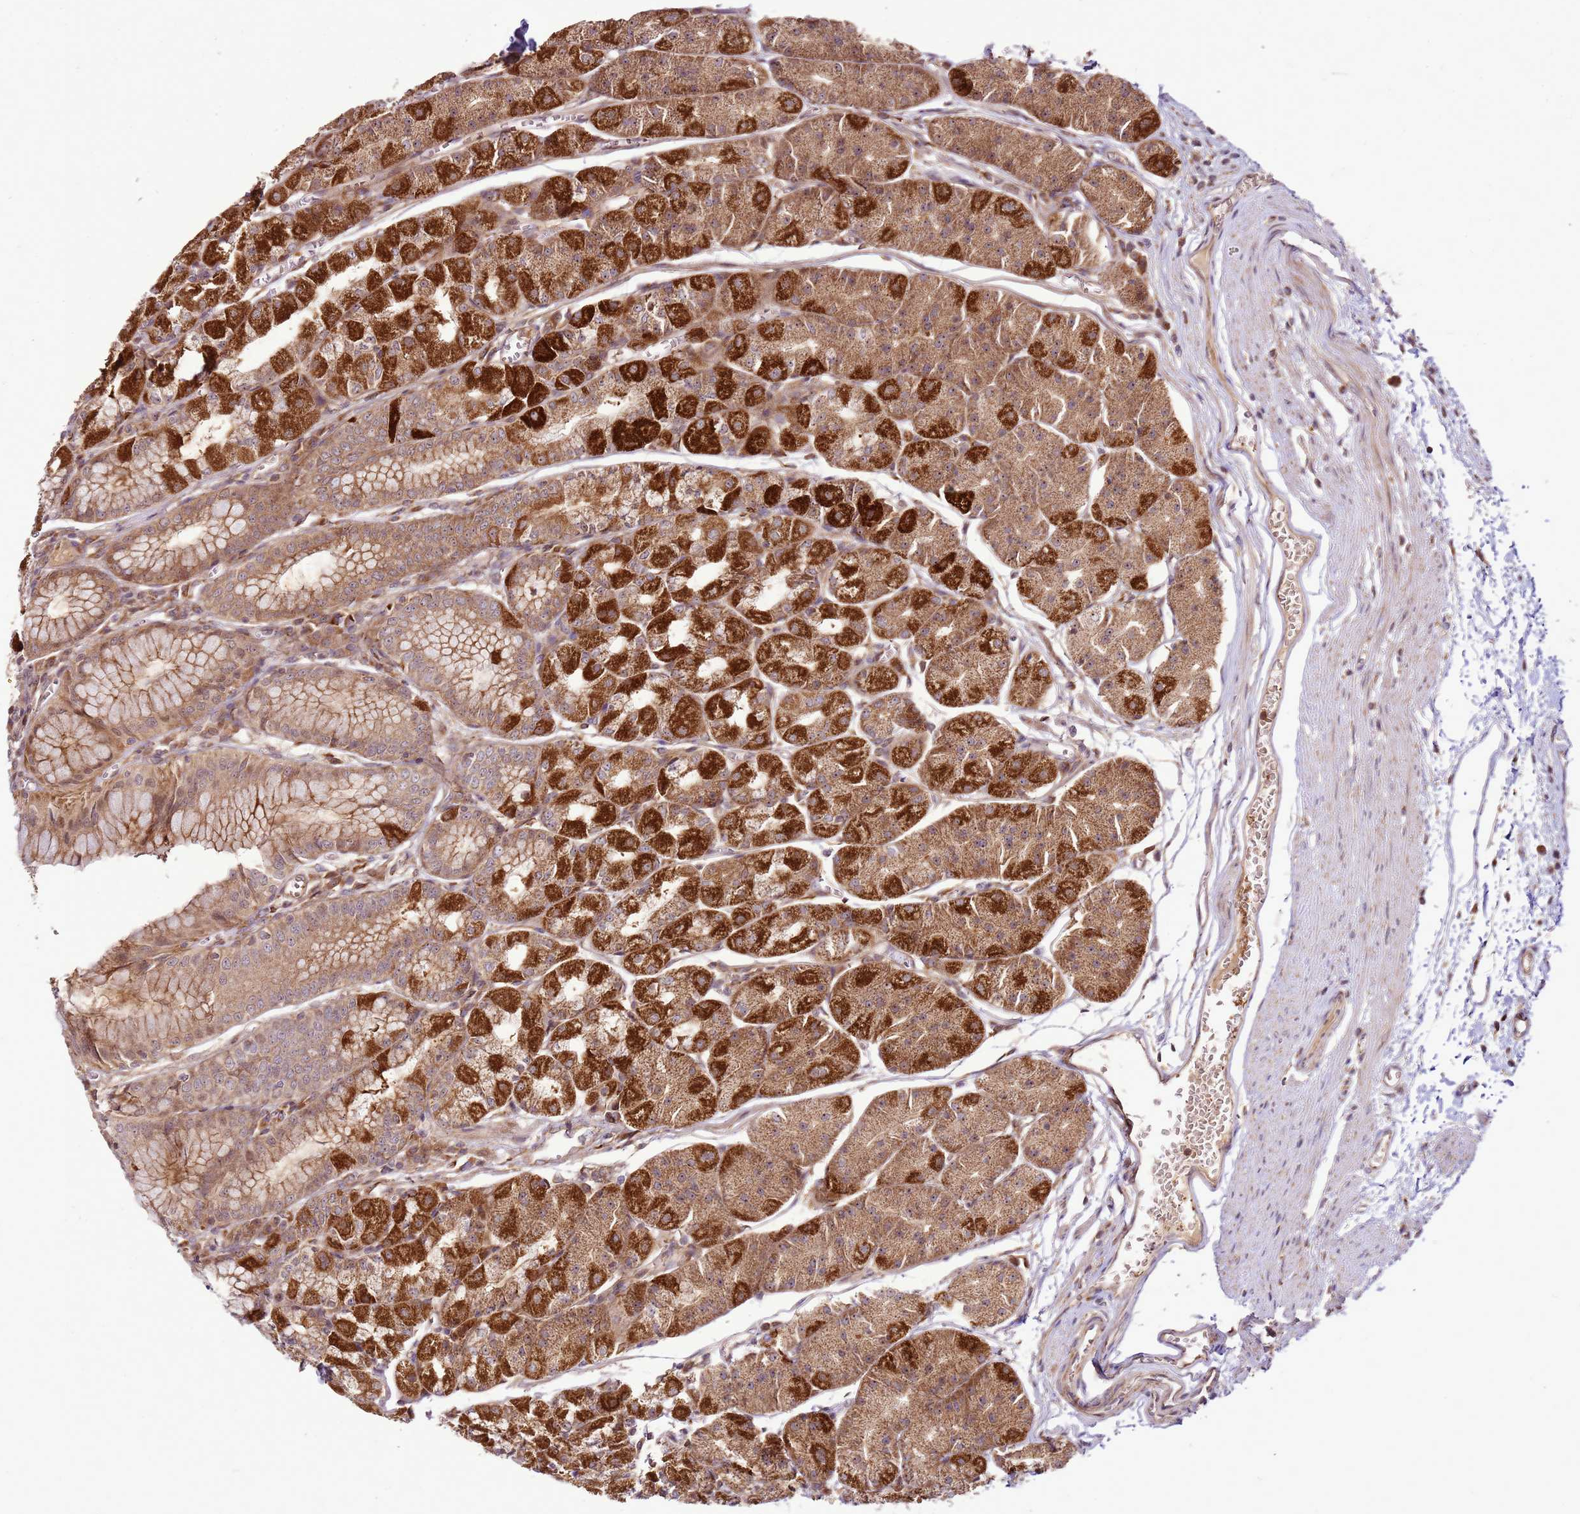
{"staining": {"intensity": "strong", "quantity": "25%-75%", "location": "cytoplasmic/membranous"}, "tissue": "stomach", "cell_type": "Glandular cells", "image_type": "normal", "snomed": [{"axis": "morphology", "description": "Normal tissue, NOS"}, {"axis": "topography", "description": "Stomach"}], "caption": "The micrograph demonstrates staining of benign stomach, revealing strong cytoplasmic/membranous protein staining (brown color) within glandular cells.", "gene": "RASA3", "patient": {"sex": "male", "age": 55}}